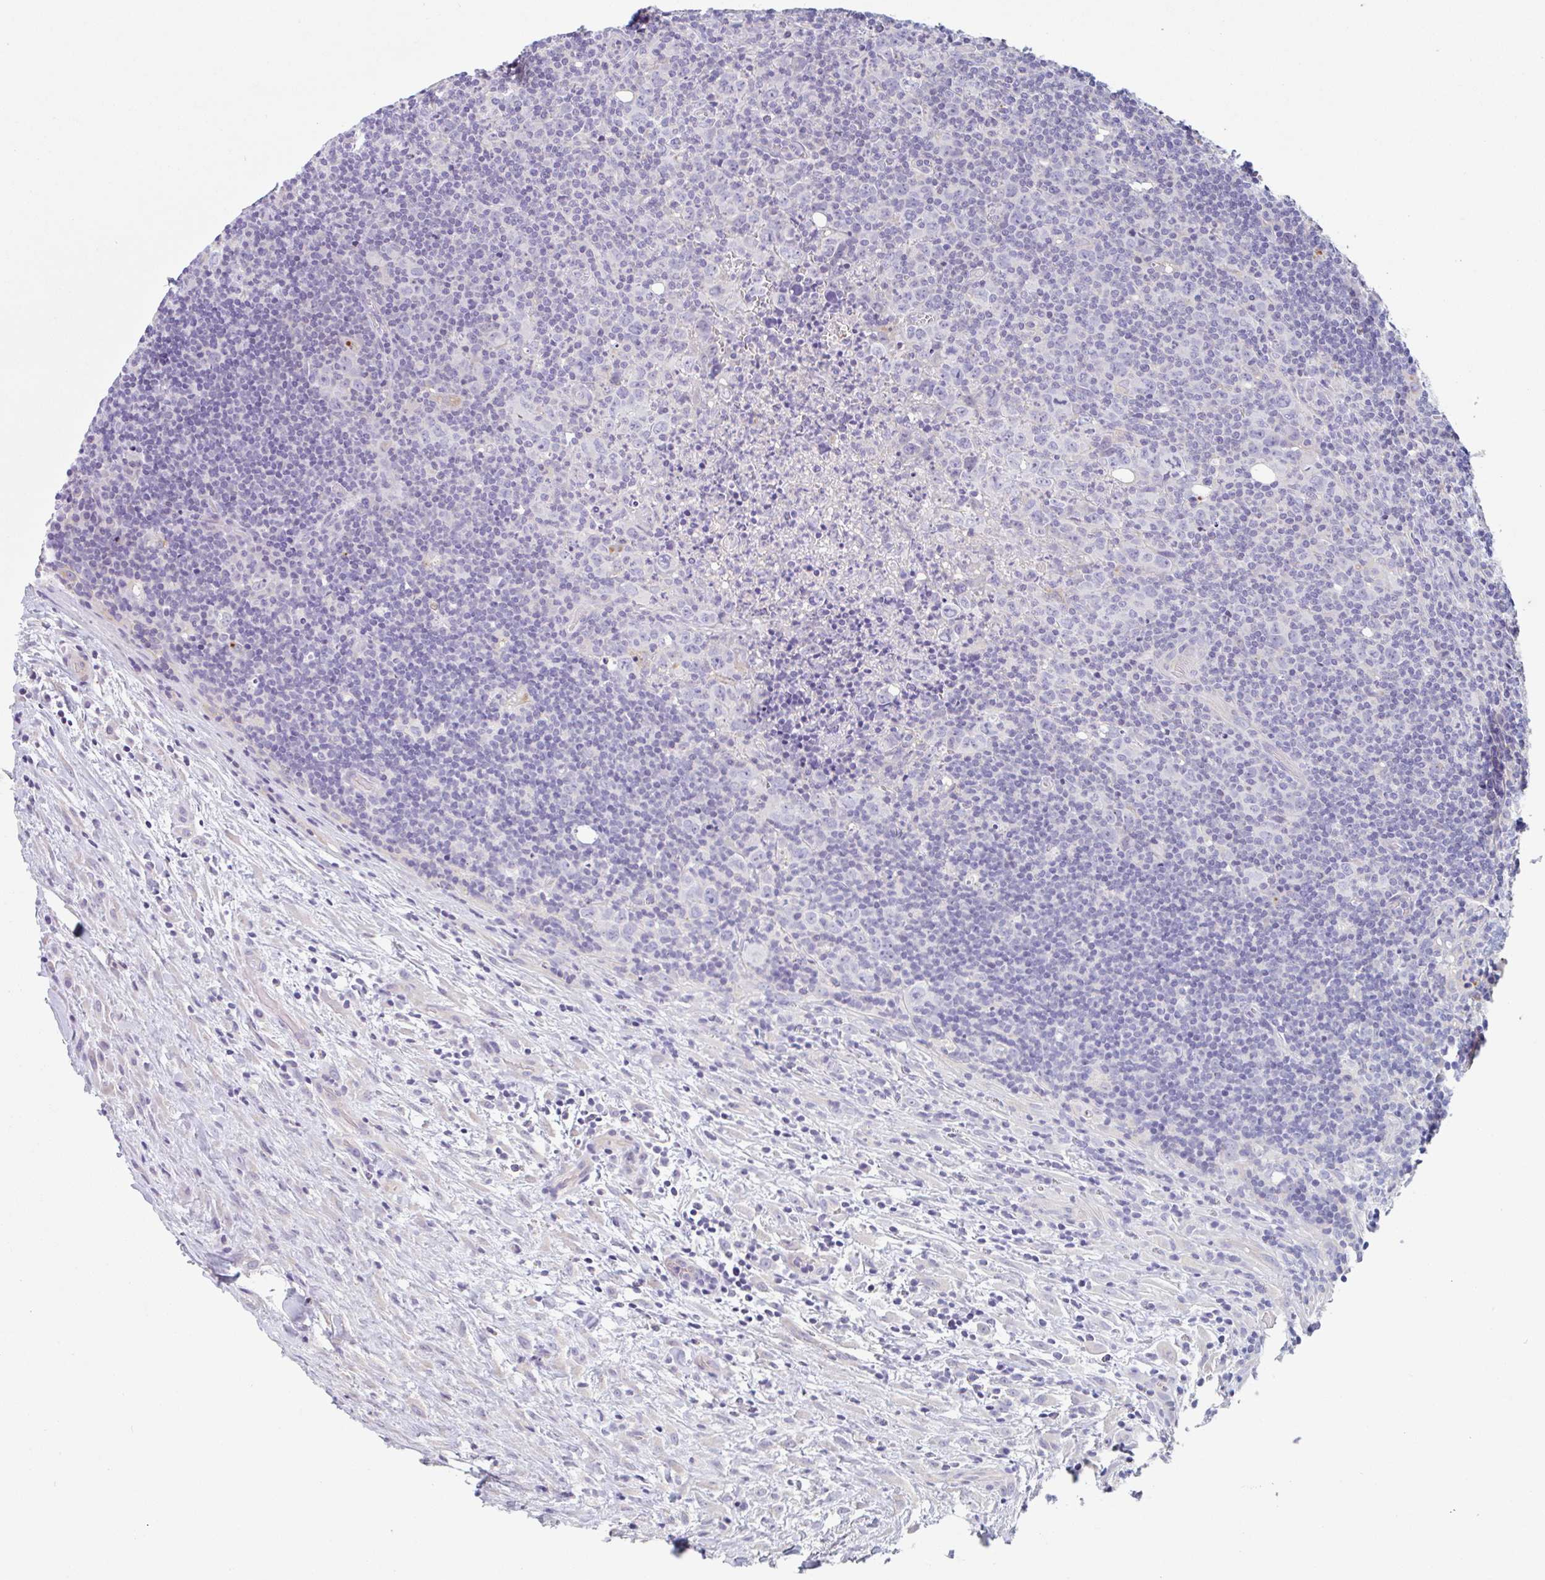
{"staining": {"intensity": "negative", "quantity": "none", "location": "none"}, "tissue": "lymphoma", "cell_type": "Tumor cells", "image_type": "cancer", "snomed": [{"axis": "morphology", "description": "Hodgkin's disease, NOS"}, {"axis": "topography", "description": "Lymph node"}], "caption": "The histopathology image reveals no staining of tumor cells in Hodgkin's disease.", "gene": "LENG9", "patient": {"sex": "female", "age": 18}}